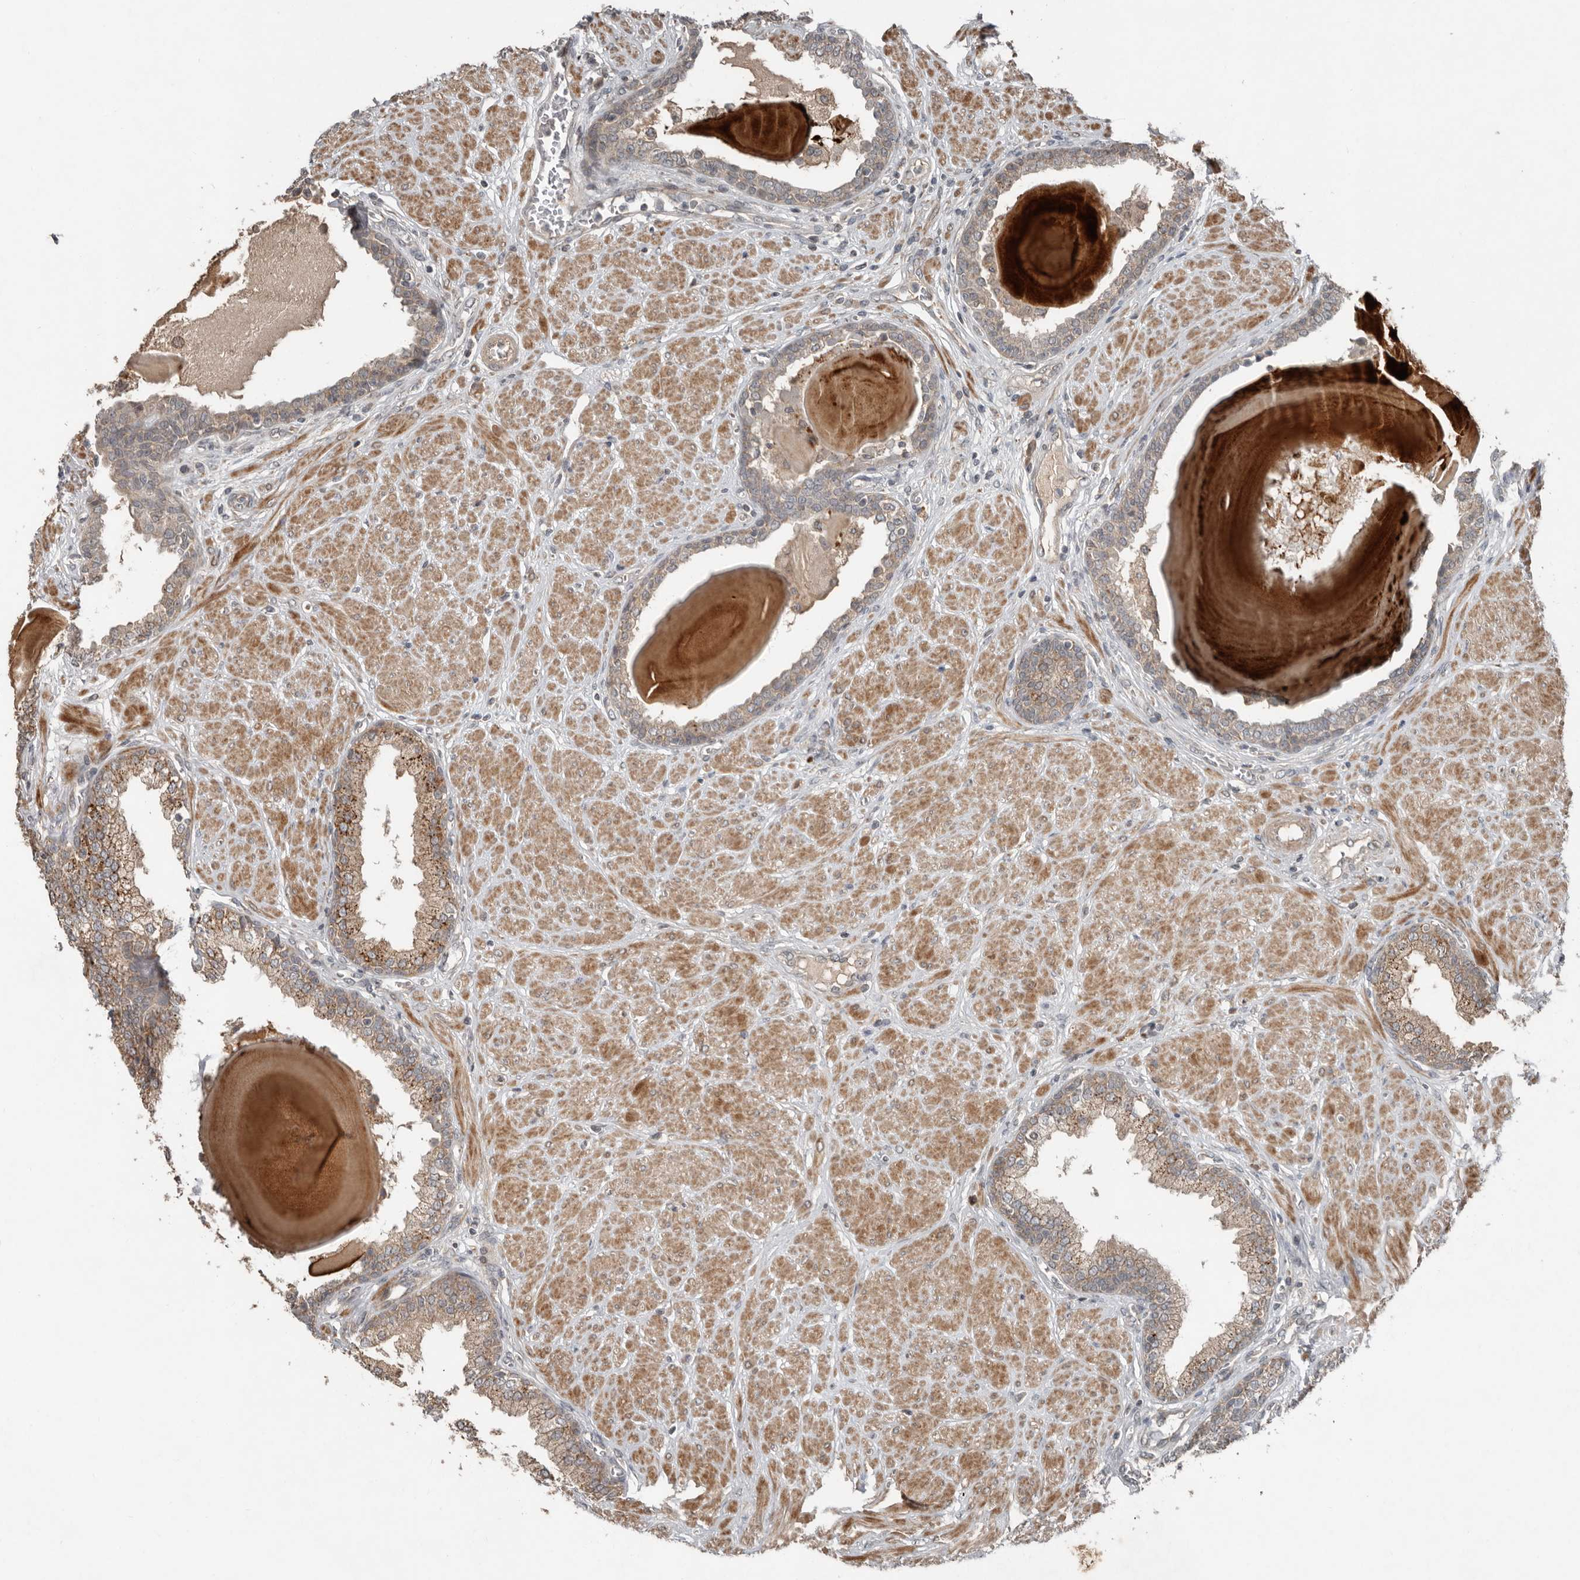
{"staining": {"intensity": "moderate", "quantity": ">75%", "location": "cytoplasmic/membranous"}, "tissue": "prostate", "cell_type": "Glandular cells", "image_type": "normal", "snomed": [{"axis": "morphology", "description": "Normal tissue, NOS"}, {"axis": "topography", "description": "Prostate"}], "caption": "Immunohistochemistry photomicrograph of normal prostate: human prostate stained using immunohistochemistry (IHC) reveals medium levels of moderate protein expression localized specifically in the cytoplasmic/membranous of glandular cells, appearing as a cytoplasmic/membranous brown color.", "gene": "SLC6A7", "patient": {"sex": "male", "age": 51}}